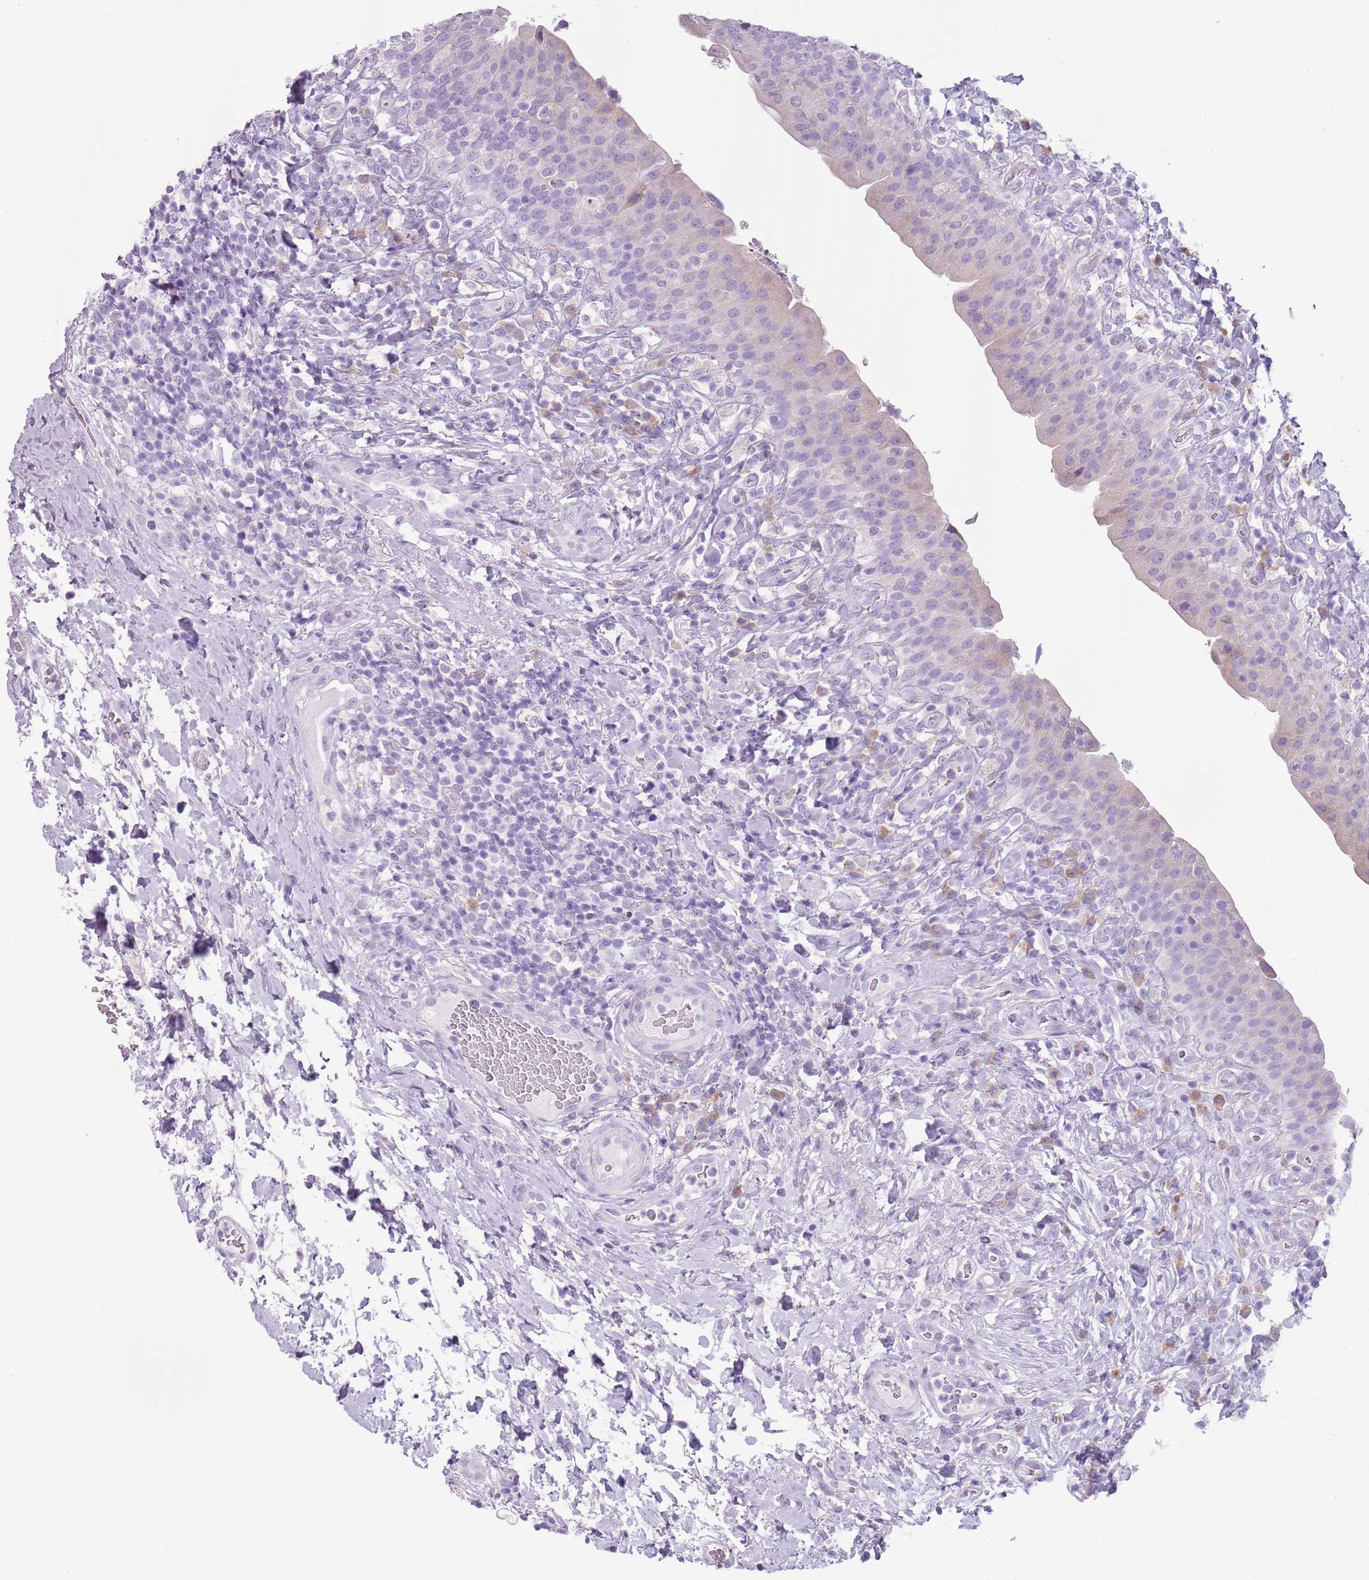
{"staining": {"intensity": "negative", "quantity": "none", "location": "none"}, "tissue": "urinary bladder", "cell_type": "Urothelial cells", "image_type": "normal", "snomed": [{"axis": "morphology", "description": "Normal tissue, NOS"}, {"axis": "morphology", "description": "Inflammation, NOS"}, {"axis": "topography", "description": "Urinary bladder"}], "caption": "A micrograph of urinary bladder stained for a protein displays no brown staining in urothelial cells. (Stains: DAB immunohistochemistry (IHC) with hematoxylin counter stain, Microscopy: brightfield microscopy at high magnification).", "gene": "HYOU1", "patient": {"sex": "male", "age": 64}}